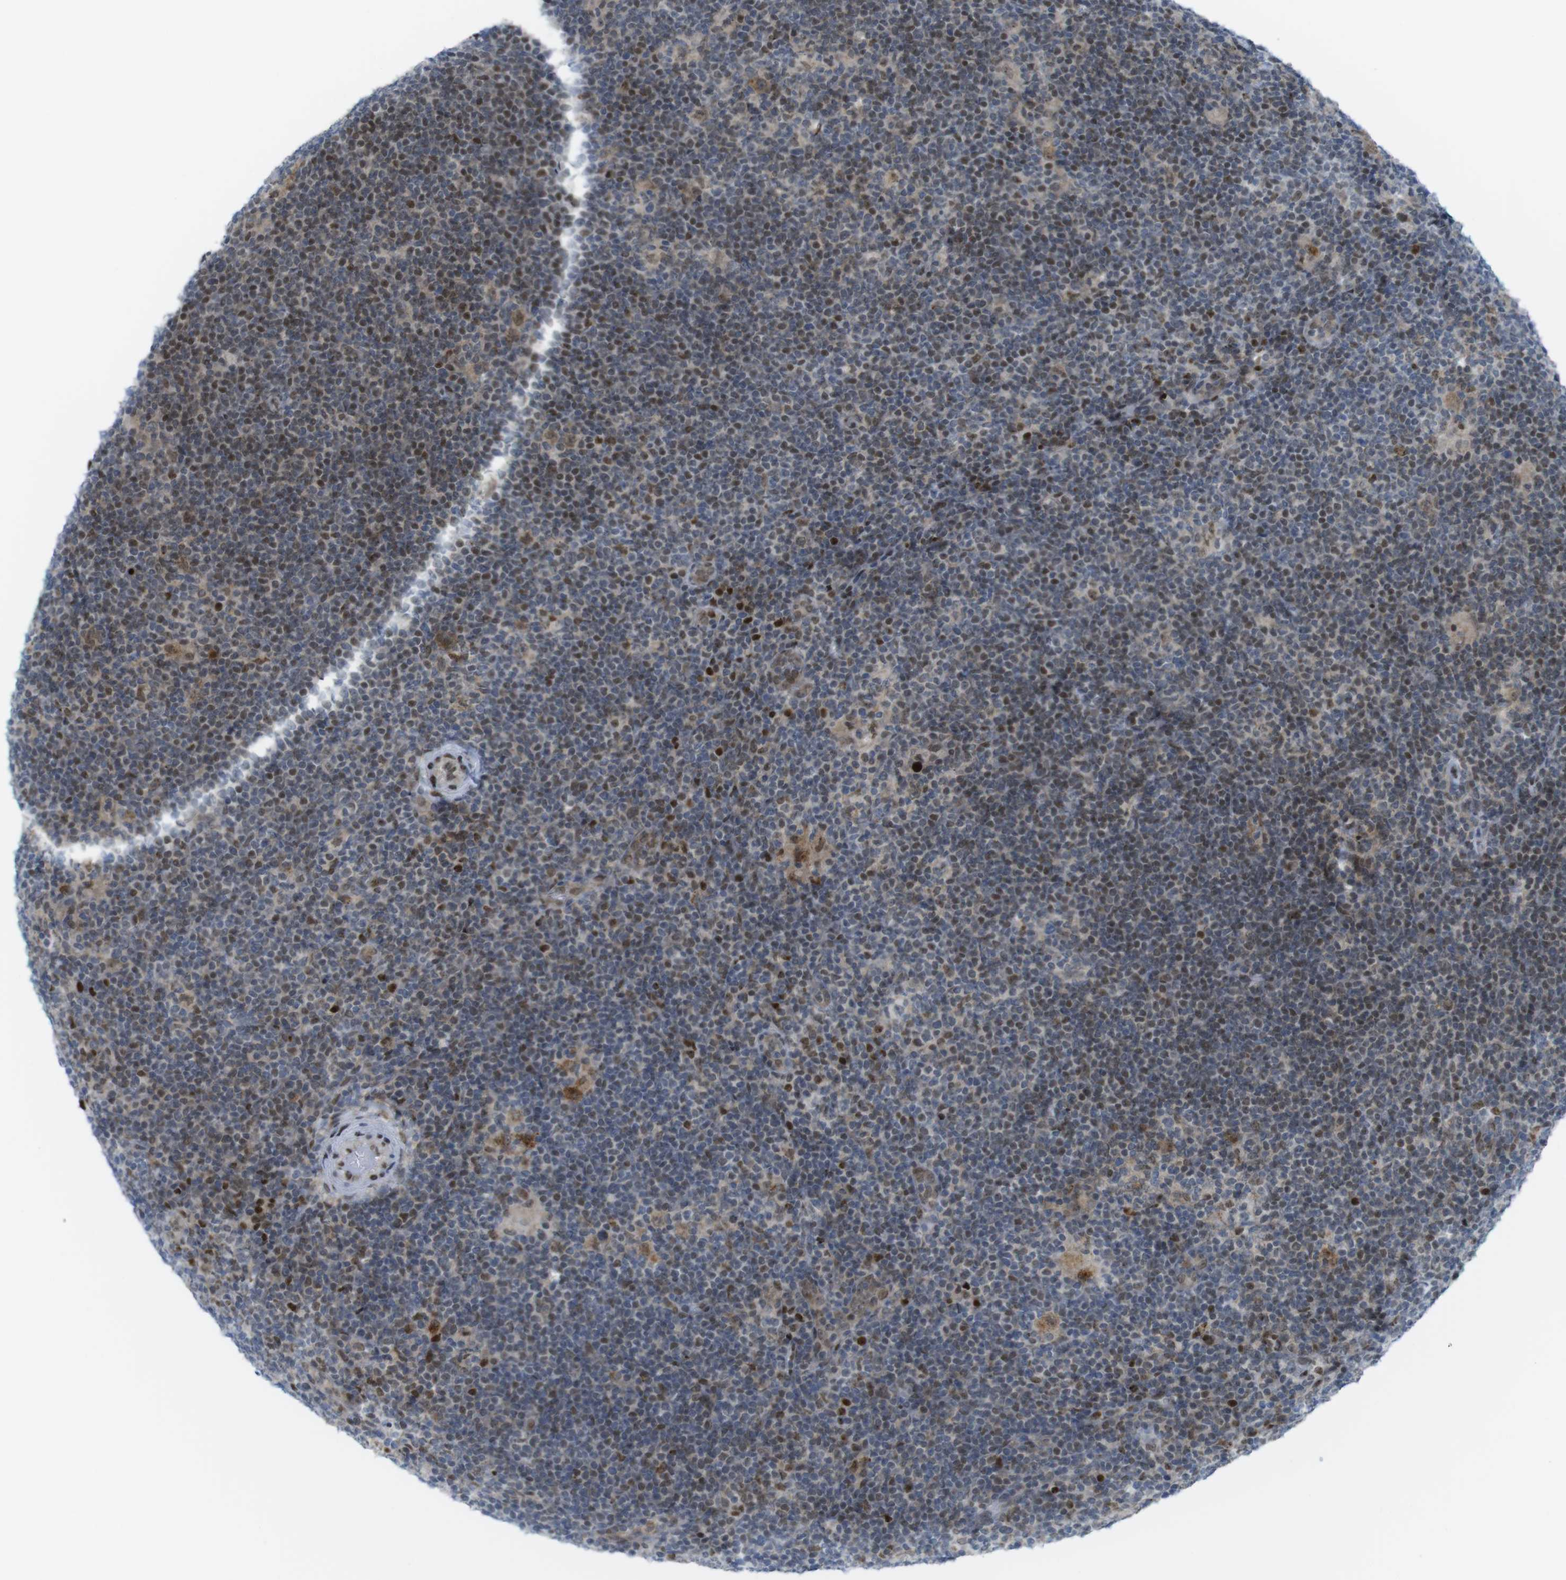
{"staining": {"intensity": "moderate", "quantity": ">75%", "location": "cytoplasmic/membranous,nuclear"}, "tissue": "lymphoma", "cell_type": "Tumor cells", "image_type": "cancer", "snomed": [{"axis": "morphology", "description": "Hodgkin's disease, NOS"}, {"axis": "topography", "description": "Lymph node"}], "caption": "The image shows staining of lymphoma, revealing moderate cytoplasmic/membranous and nuclear protein positivity (brown color) within tumor cells. (DAB IHC, brown staining for protein, blue staining for nuclei).", "gene": "UBB", "patient": {"sex": "female", "age": 57}}